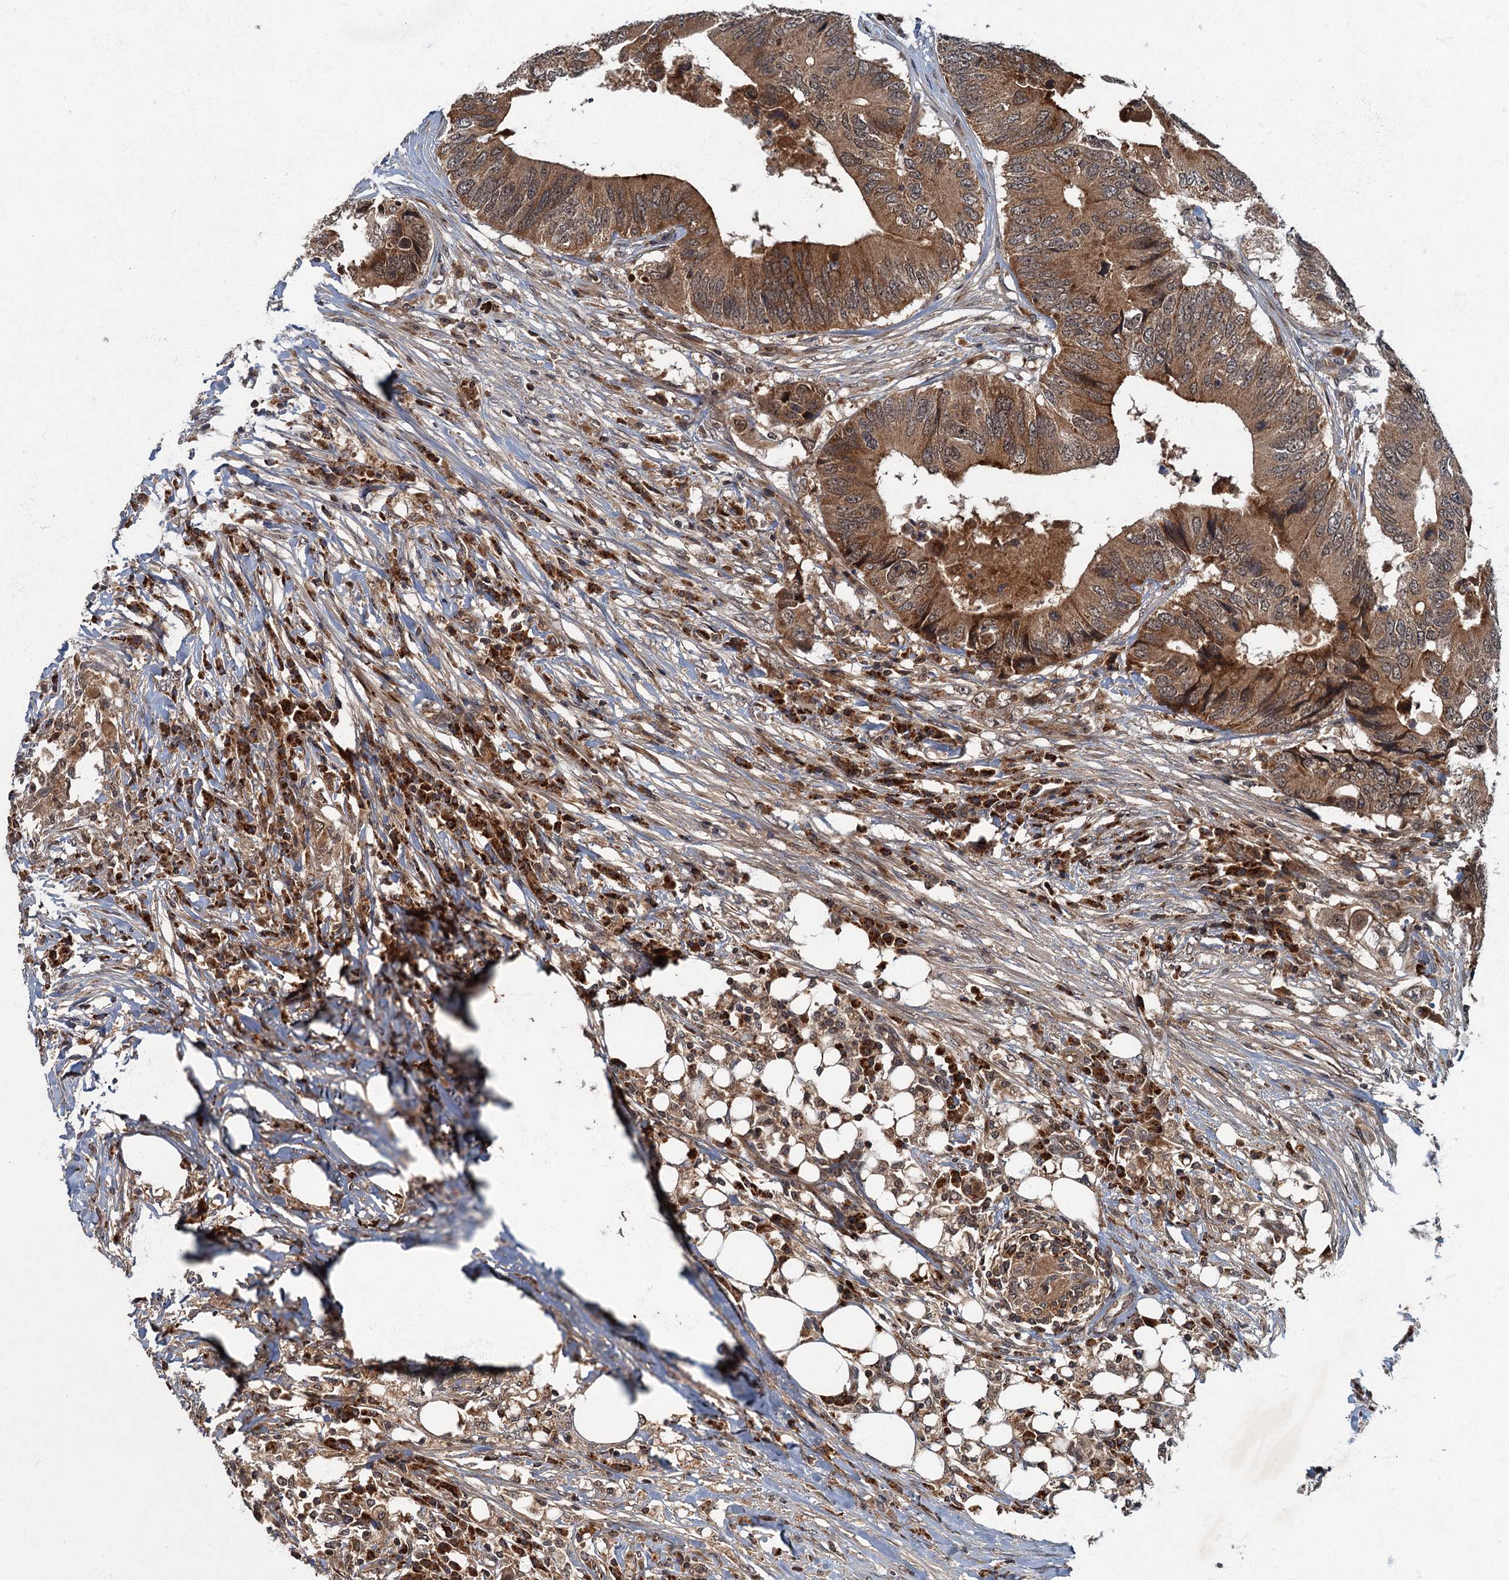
{"staining": {"intensity": "moderate", "quantity": ">75%", "location": "cytoplasmic/membranous,nuclear"}, "tissue": "colorectal cancer", "cell_type": "Tumor cells", "image_type": "cancer", "snomed": [{"axis": "morphology", "description": "Adenocarcinoma, NOS"}, {"axis": "topography", "description": "Colon"}], "caption": "Human colorectal adenocarcinoma stained with a protein marker demonstrates moderate staining in tumor cells.", "gene": "SLC11A2", "patient": {"sex": "male", "age": 71}}